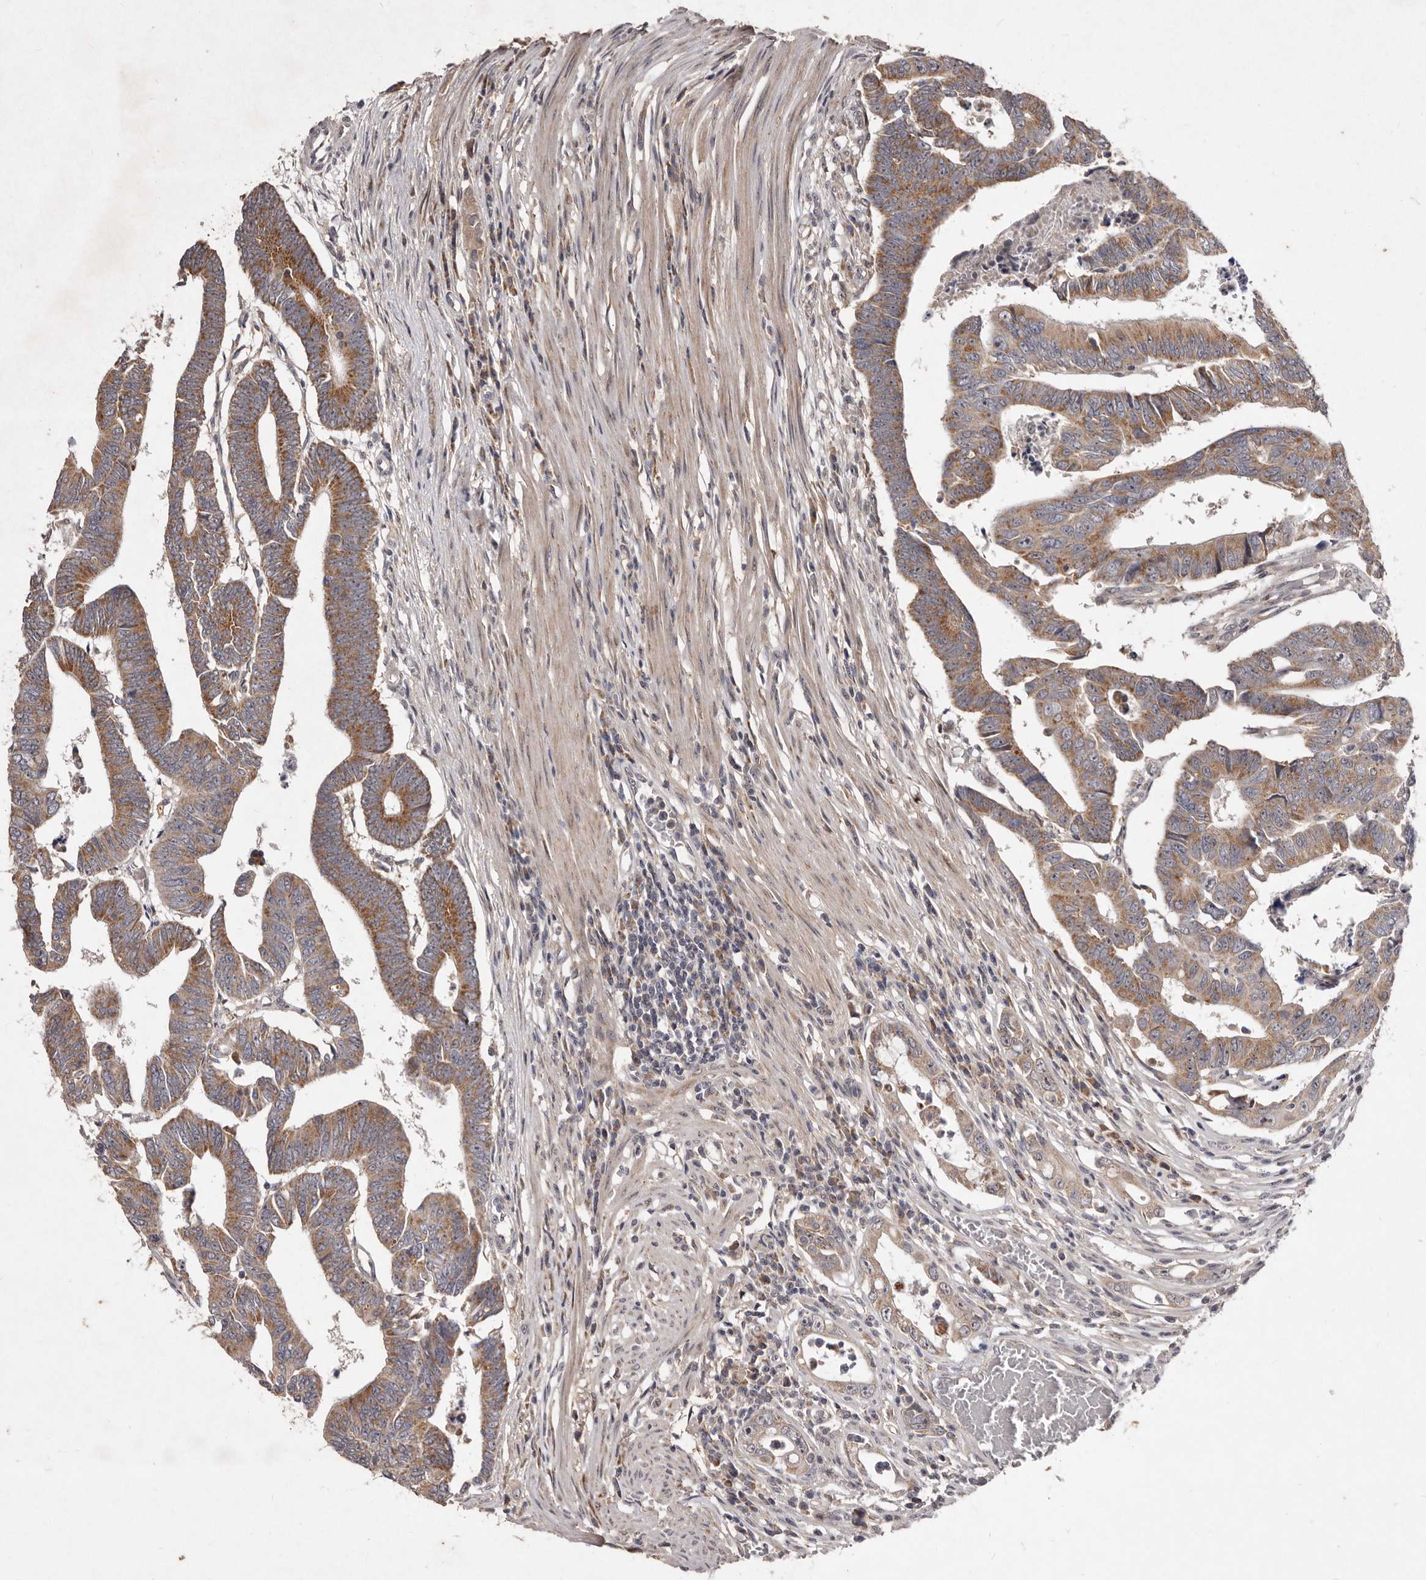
{"staining": {"intensity": "moderate", "quantity": ">75%", "location": "cytoplasmic/membranous"}, "tissue": "colorectal cancer", "cell_type": "Tumor cells", "image_type": "cancer", "snomed": [{"axis": "morphology", "description": "Adenocarcinoma, NOS"}, {"axis": "topography", "description": "Rectum"}], "caption": "Adenocarcinoma (colorectal) was stained to show a protein in brown. There is medium levels of moderate cytoplasmic/membranous positivity in about >75% of tumor cells.", "gene": "FLAD1", "patient": {"sex": "female", "age": 65}}